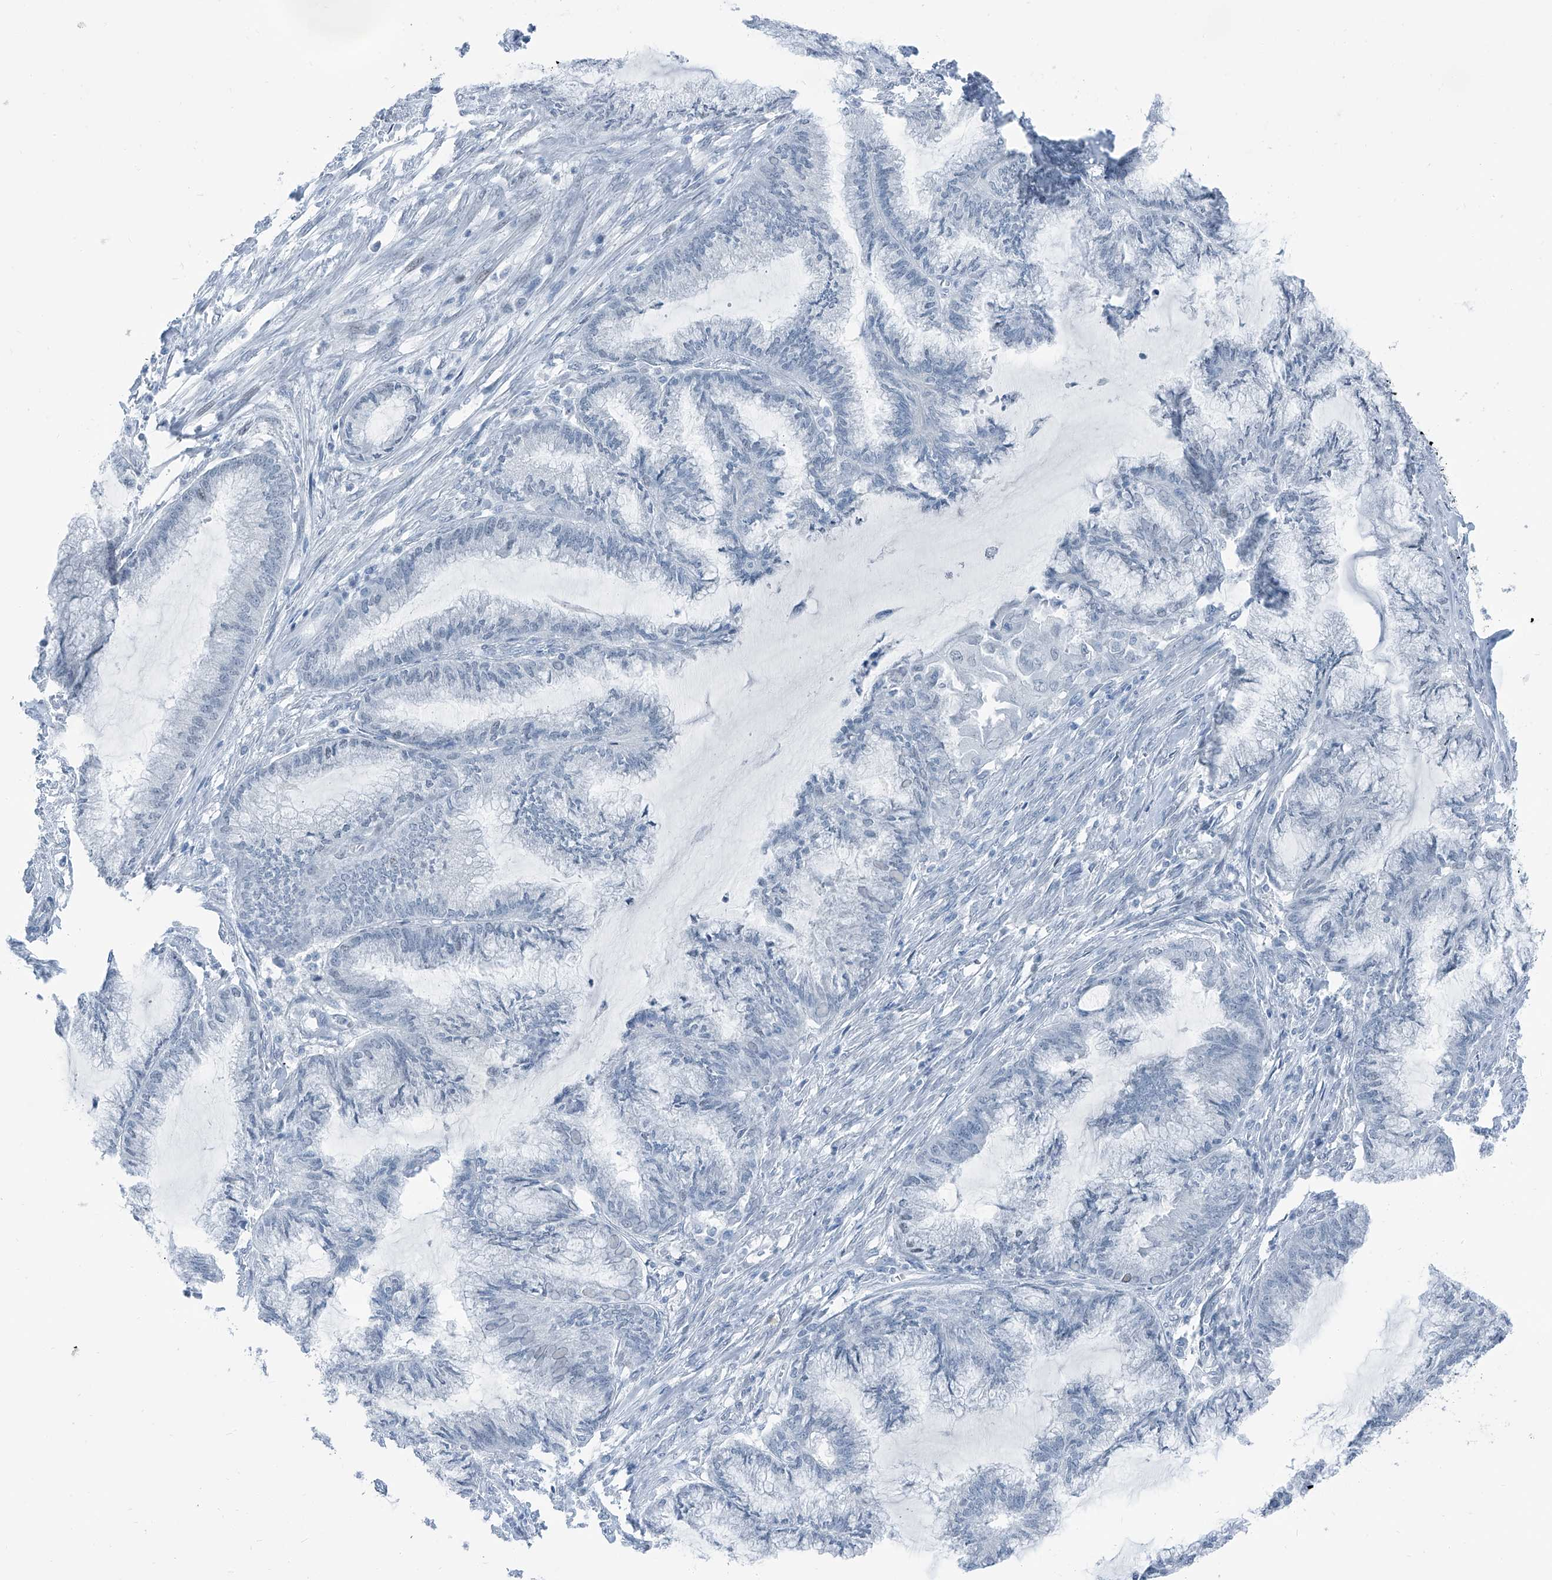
{"staining": {"intensity": "negative", "quantity": "none", "location": "none"}, "tissue": "endometrial cancer", "cell_type": "Tumor cells", "image_type": "cancer", "snomed": [{"axis": "morphology", "description": "Adenocarcinoma, NOS"}, {"axis": "topography", "description": "Endometrium"}], "caption": "This is an immunohistochemistry photomicrograph of endometrial cancer (adenocarcinoma). There is no expression in tumor cells.", "gene": "RGN", "patient": {"sex": "female", "age": 86}}